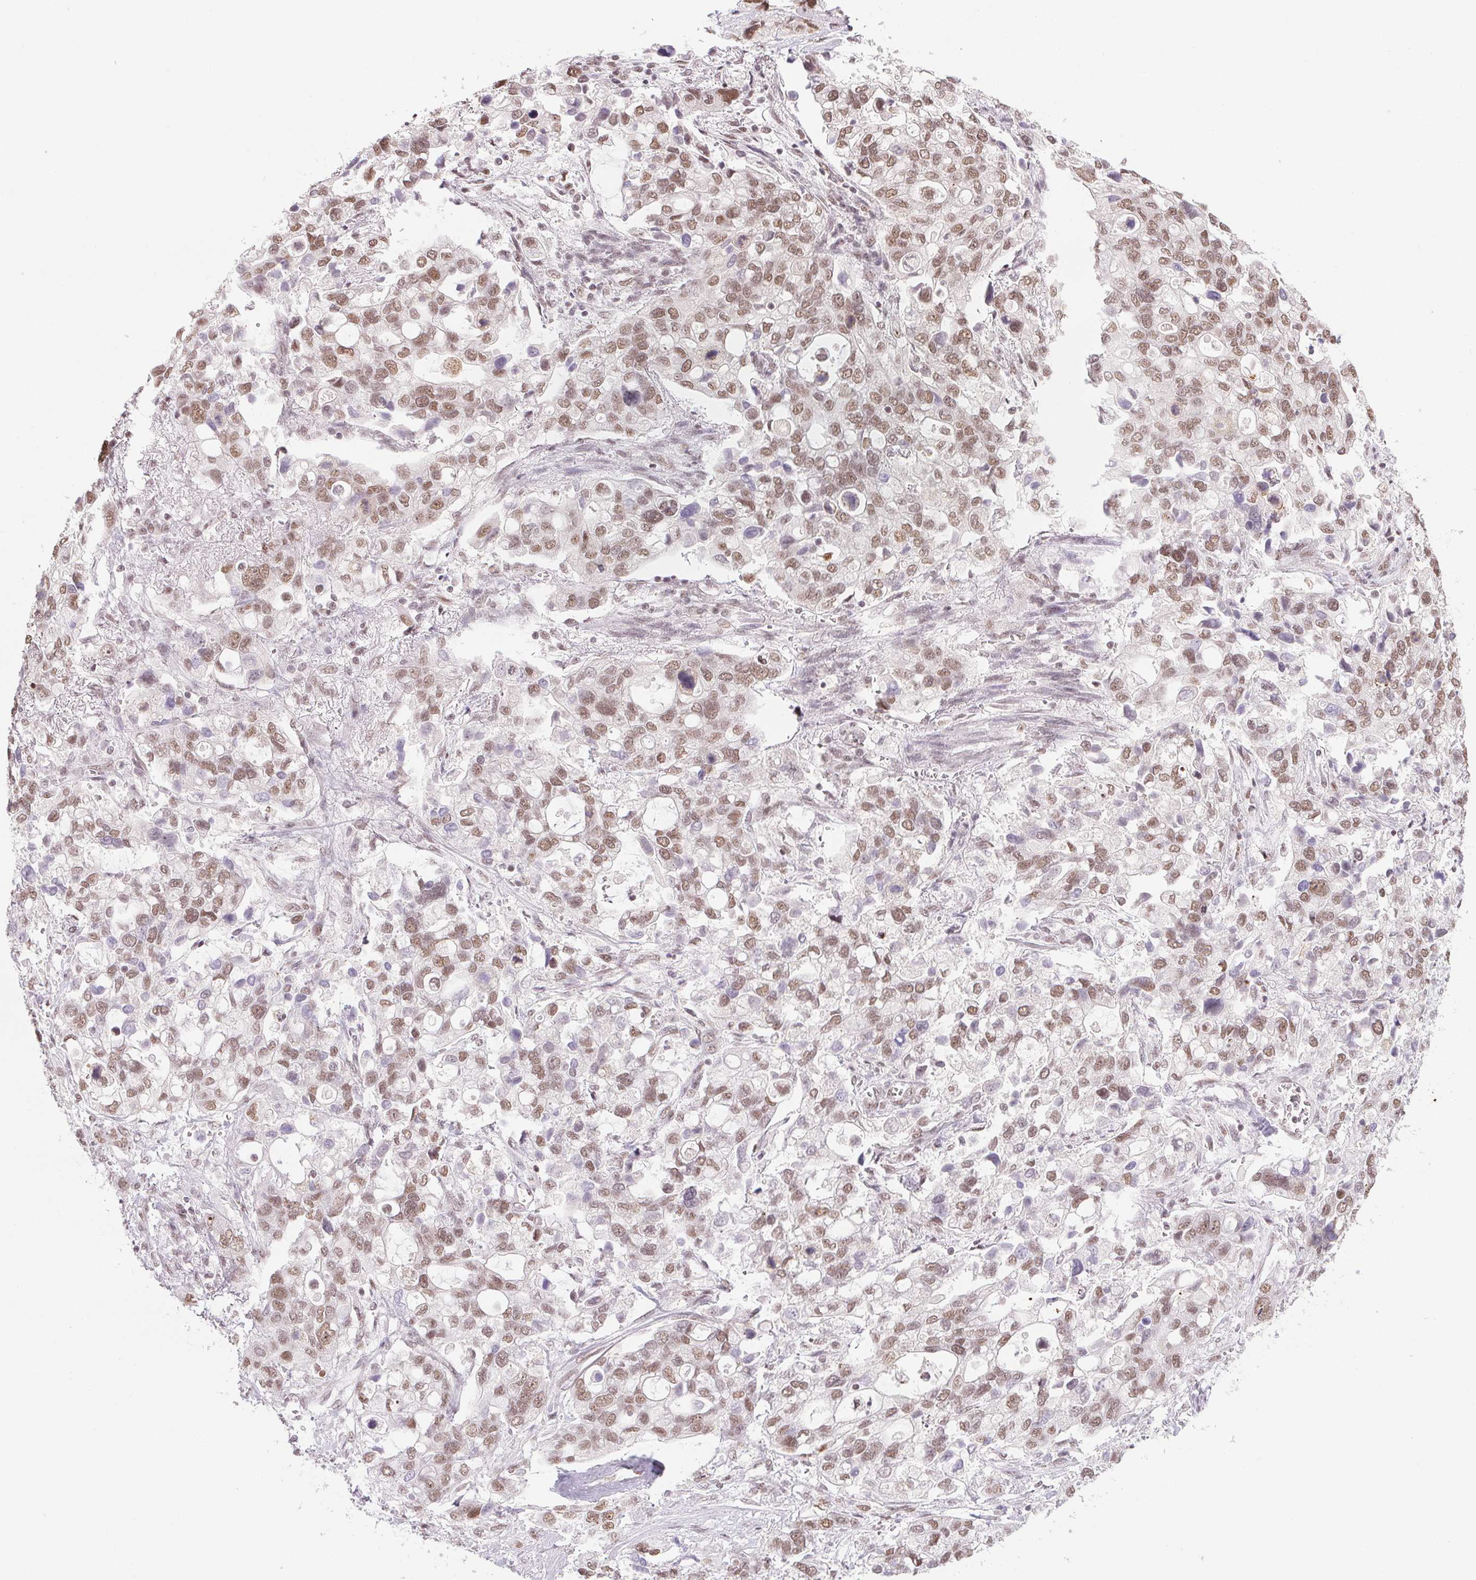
{"staining": {"intensity": "moderate", "quantity": ">75%", "location": "nuclear"}, "tissue": "stomach cancer", "cell_type": "Tumor cells", "image_type": "cancer", "snomed": [{"axis": "morphology", "description": "Adenocarcinoma, NOS"}, {"axis": "topography", "description": "Stomach, upper"}], "caption": "High-power microscopy captured an immunohistochemistry photomicrograph of stomach adenocarcinoma, revealing moderate nuclear expression in approximately >75% of tumor cells.", "gene": "SRSF7", "patient": {"sex": "female", "age": 81}}